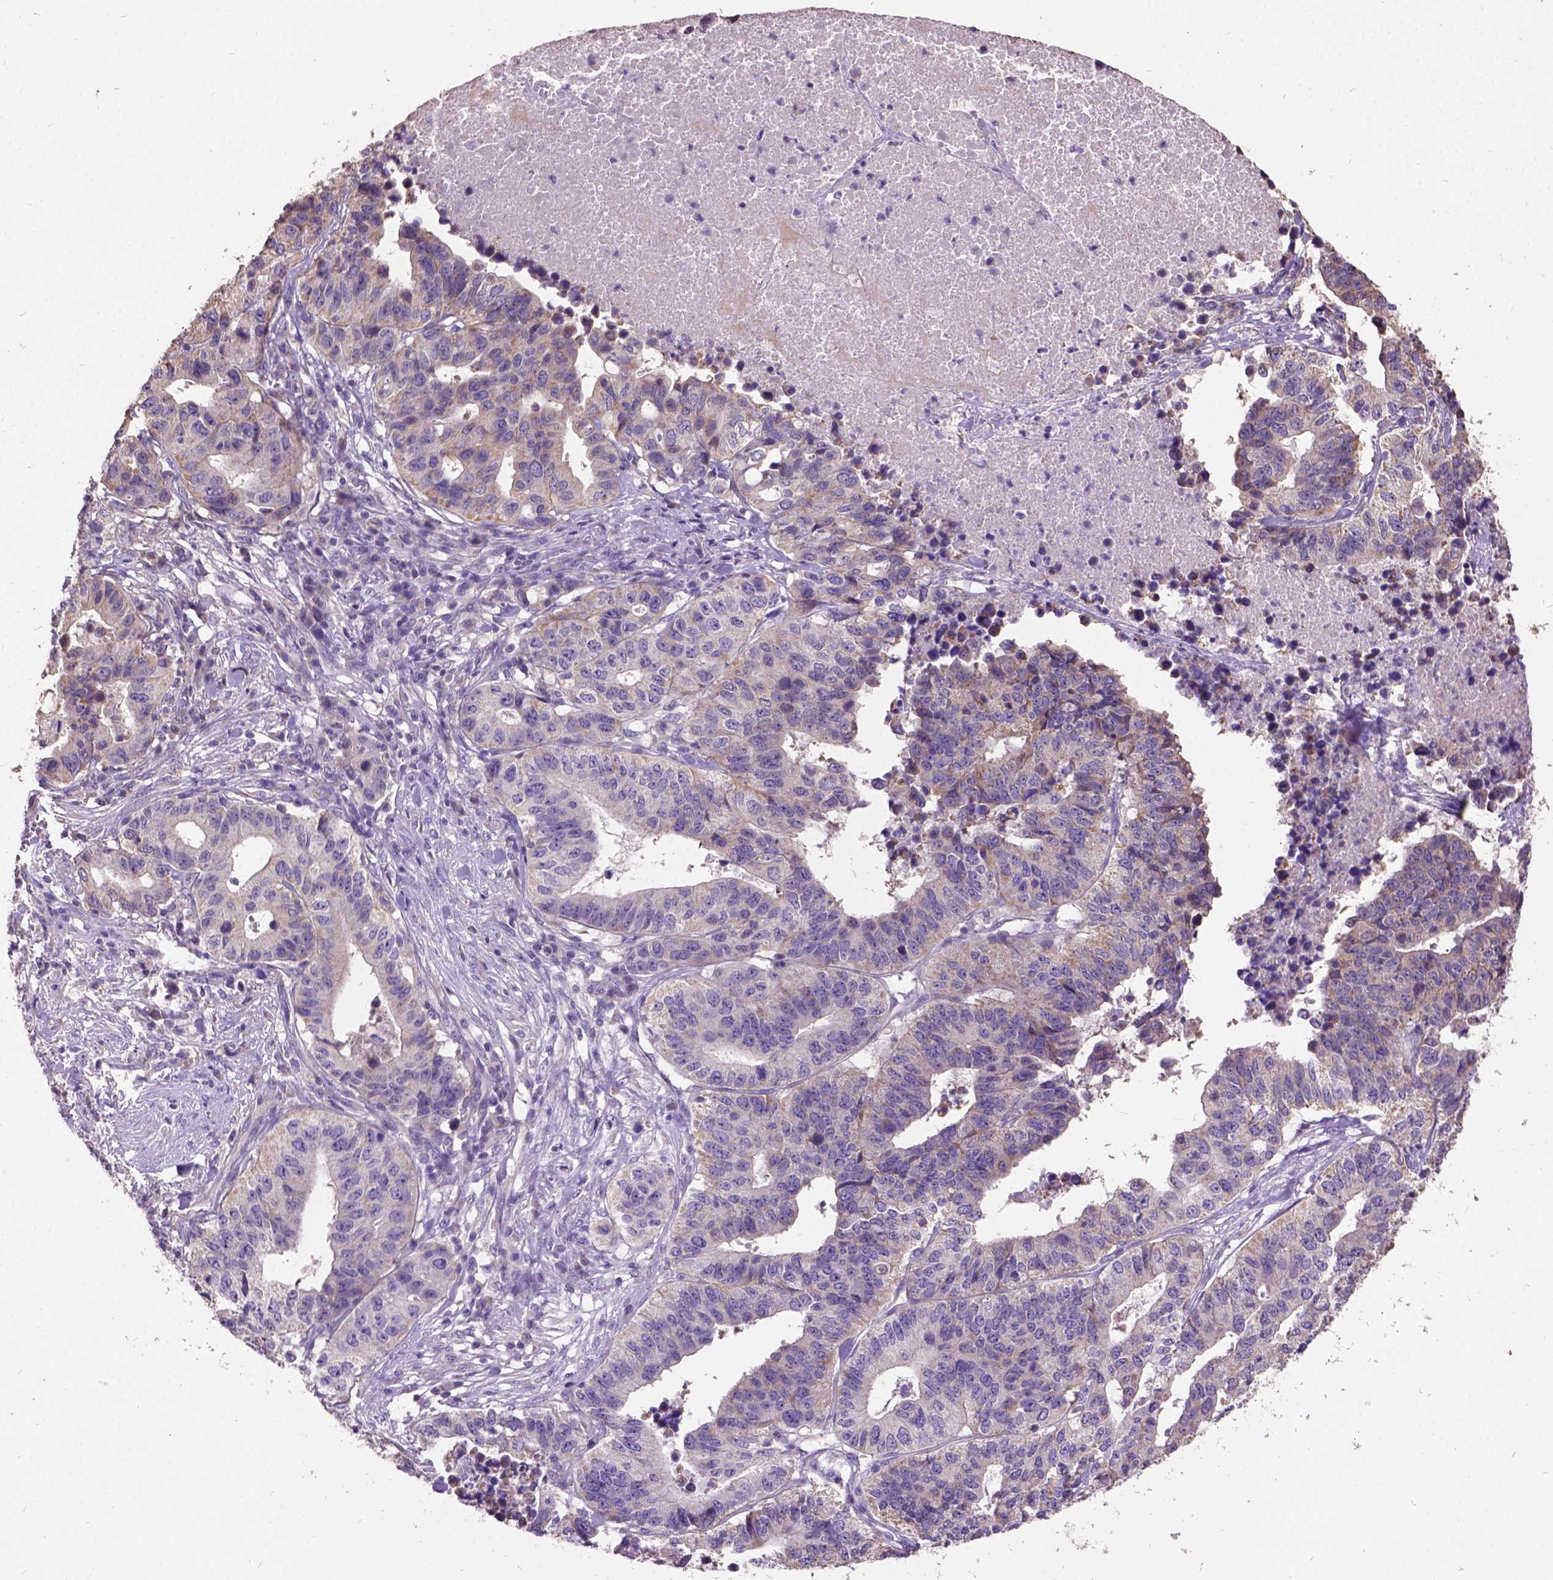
{"staining": {"intensity": "moderate", "quantity": "25%-75%", "location": "cytoplasmic/membranous"}, "tissue": "stomach cancer", "cell_type": "Tumor cells", "image_type": "cancer", "snomed": [{"axis": "morphology", "description": "Adenocarcinoma, NOS"}, {"axis": "topography", "description": "Stomach, upper"}], "caption": "Stomach adenocarcinoma was stained to show a protein in brown. There is medium levels of moderate cytoplasmic/membranous expression in about 25%-75% of tumor cells.", "gene": "DQX1", "patient": {"sex": "female", "age": 67}}